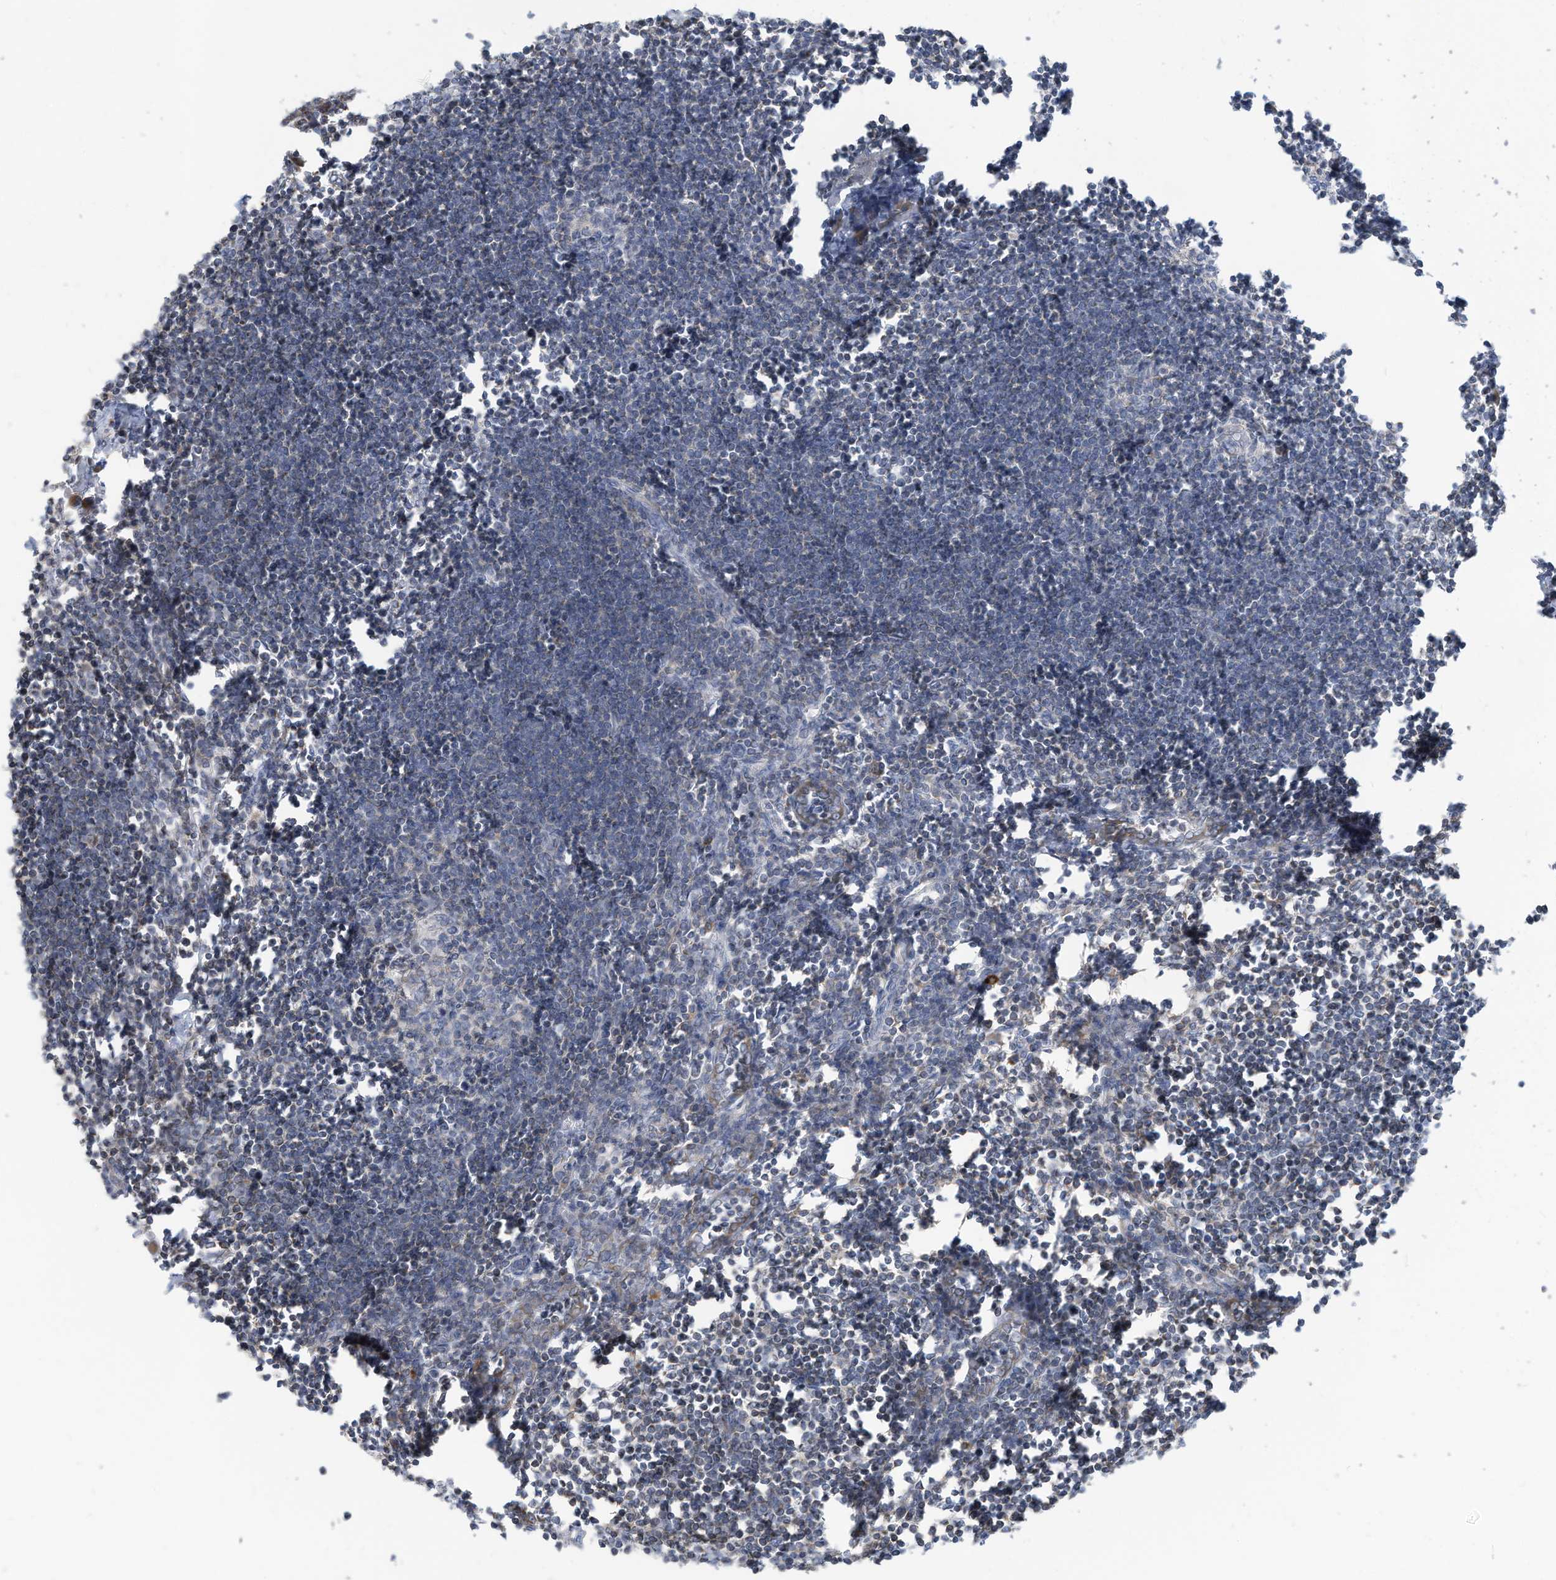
{"staining": {"intensity": "negative", "quantity": "none", "location": "none"}, "tissue": "lymph node", "cell_type": "Germinal center cells", "image_type": "normal", "snomed": [{"axis": "morphology", "description": "Normal tissue, NOS"}, {"axis": "morphology", "description": "Malignant melanoma, Metastatic site"}, {"axis": "topography", "description": "Lymph node"}], "caption": "High magnification brightfield microscopy of normal lymph node stained with DAB (3,3'-diaminobenzidine) (brown) and counterstained with hematoxylin (blue): germinal center cells show no significant expression.", "gene": "GTPBP2", "patient": {"sex": "male", "age": 41}}